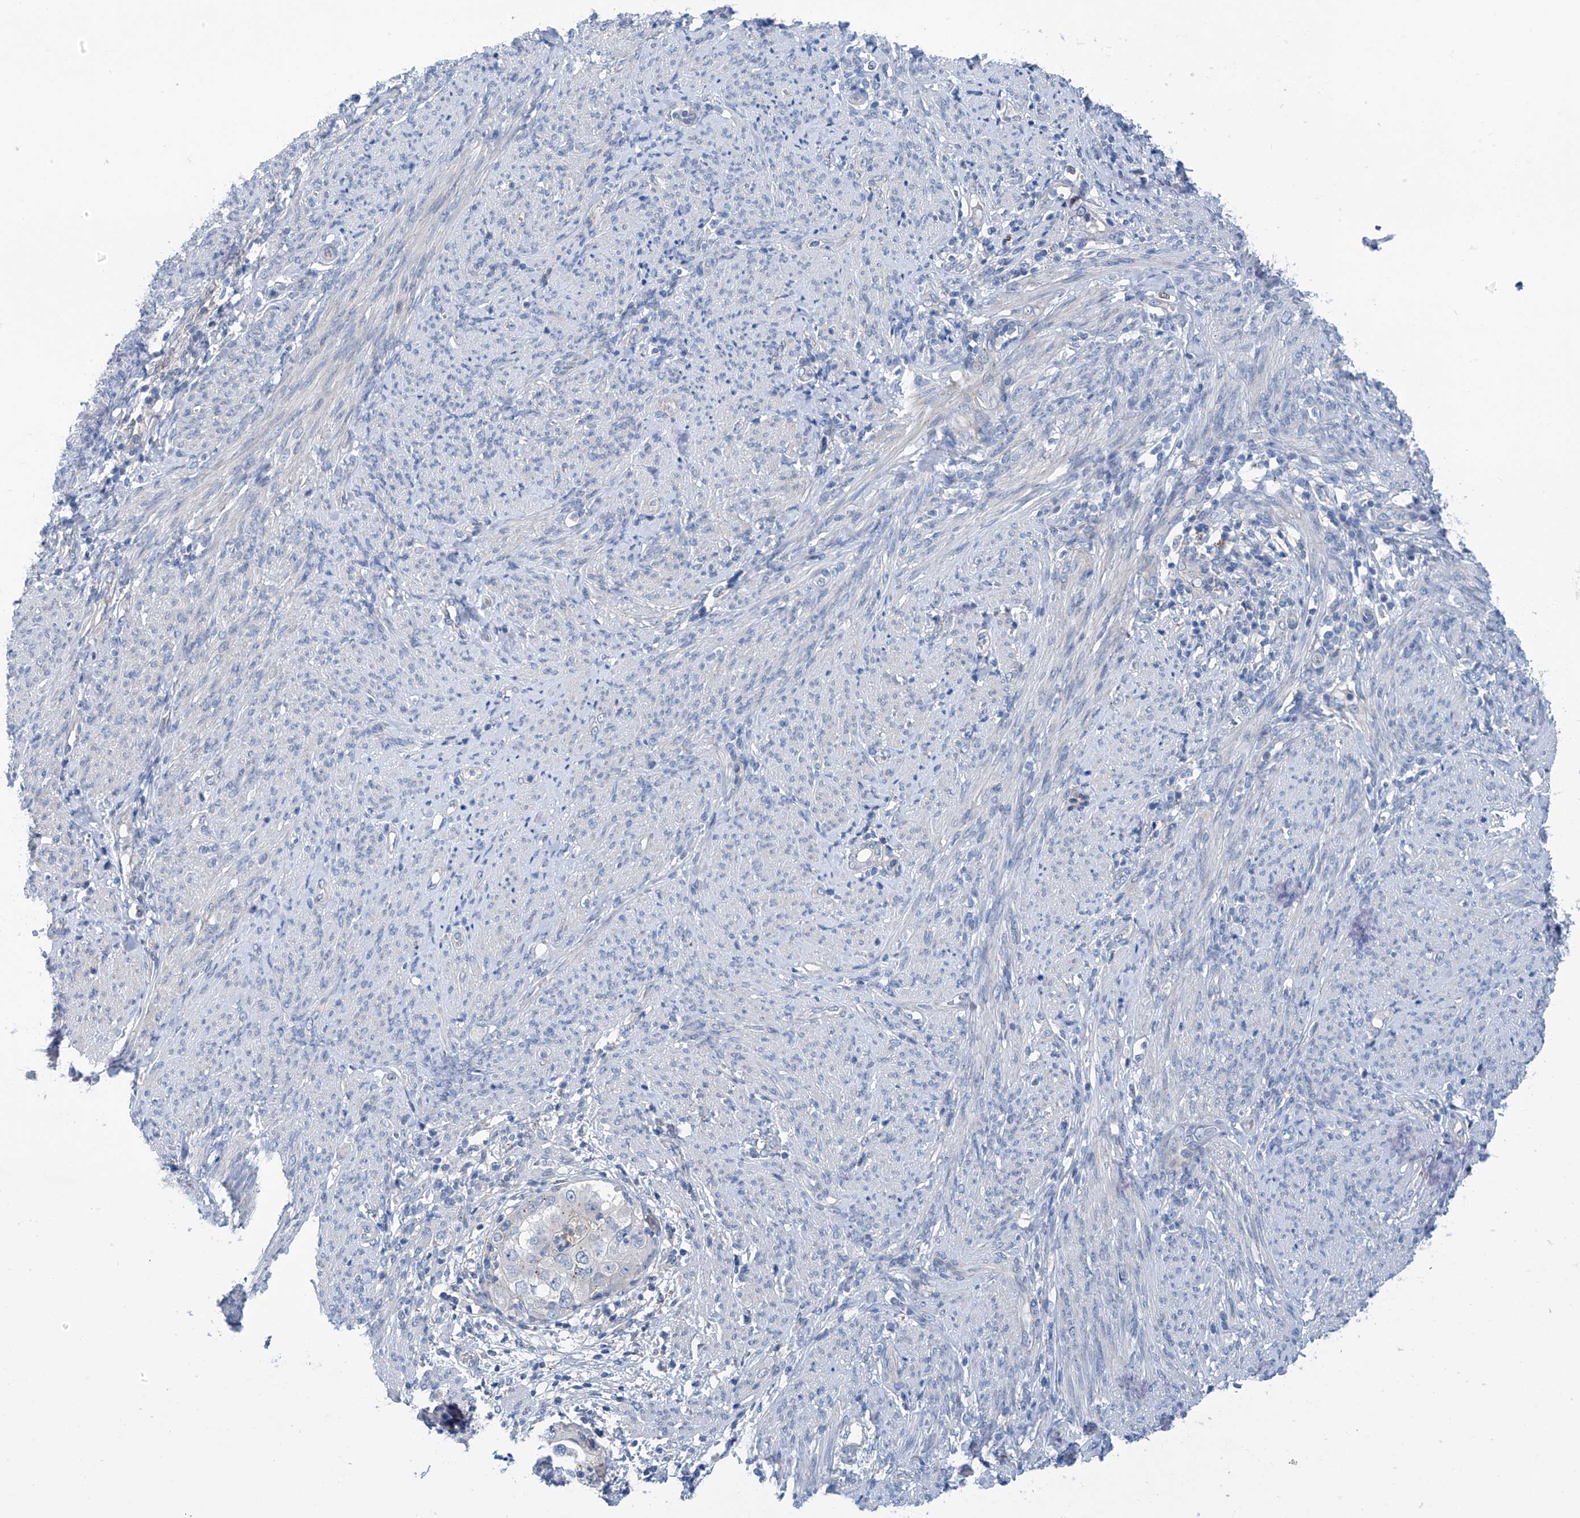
{"staining": {"intensity": "negative", "quantity": "none", "location": "none"}, "tissue": "endometrial cancer", "cell_type": "Tumor cells", "image_type": "cancer", "snomed": [{"axis": "morphology", "description": "Adenocarcinoma, NOS"}, {"axis": "topography", "description": "Endometrium"}], "caption": "Immunohistochemistry of adenocarcinoma (endometrial) shows no staining in tumor cells.", "gene": "CEP85L", "patient": {"sex": "female", "age": 85}}